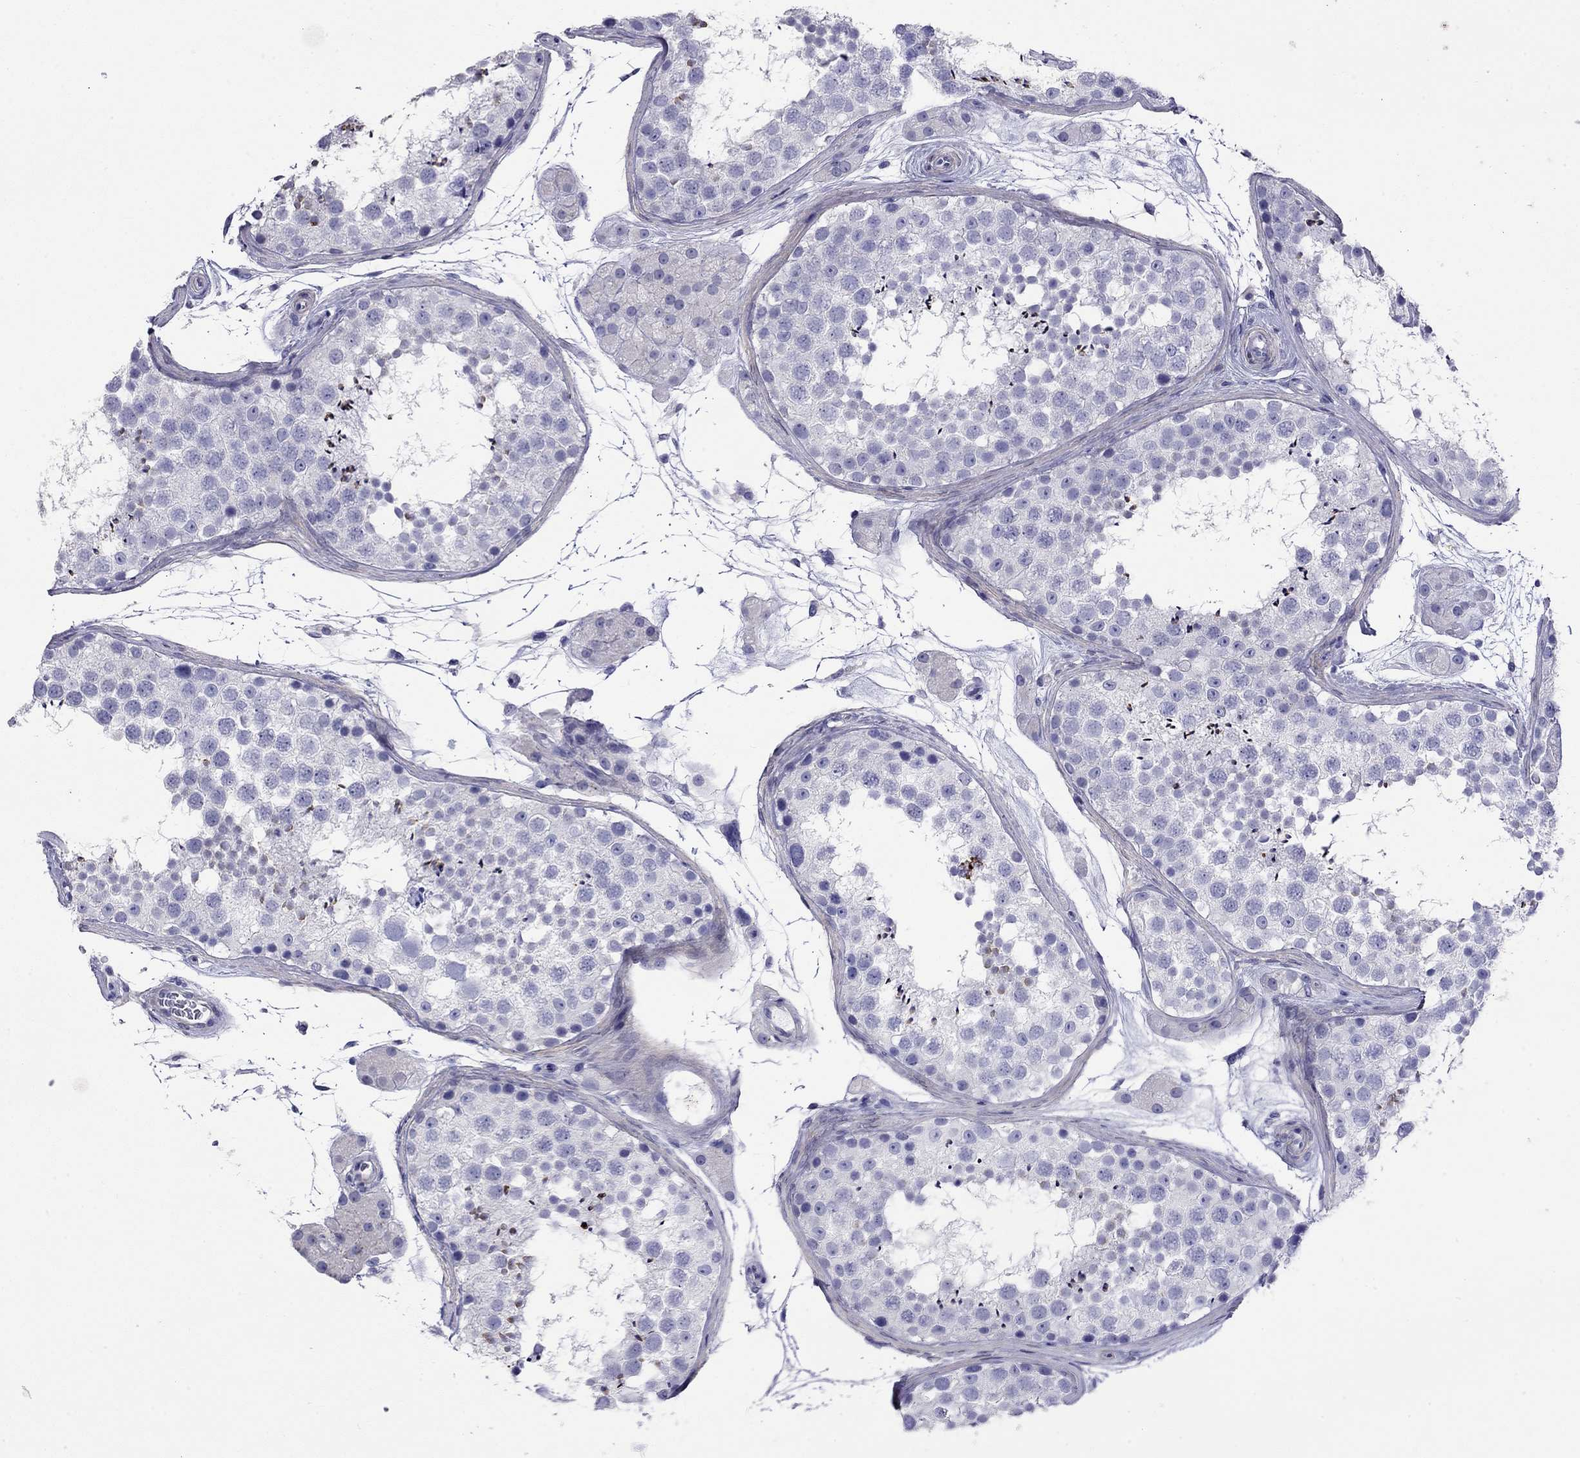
{"staining": {"intensity": "moderate", "quantity": "<25%", "location": "cytoplasmic/membranous"}, "tissue": "testis", "cell_type": "Cells in seminiferous ducts", "image_type": "normal", "snomed": [{"axis": "morphology", "description": "Normal tissue, NOS"}, {"axis": "topography", "description": "Testis"}], "caption": "About <25% of cells in seminiferous ducts in unremarkable testis reveal moderate cytoplasmic/membranous protein staining as visualized by brown immunohistochemical staining.", "gene": "KIAA2012", "patient": {"sex": "male", "age": 41}}